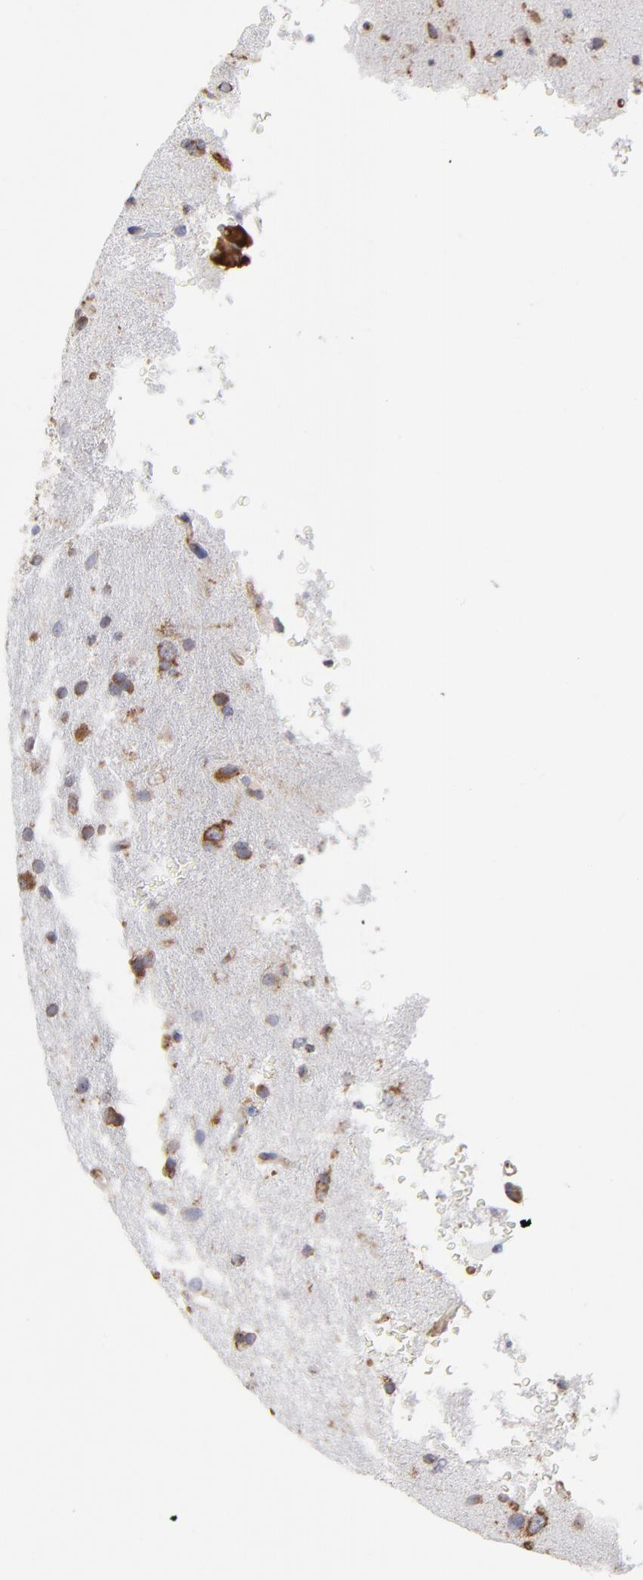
{"staining": {"intensity": "moderate", "quantity": "25%-75%", "location": "cytoplasmic/membranous"}, "tissue": "glioma", "cell_type": "Tumor cells", "image_type": "cancer", "snomed": [{"axis": "morphology", "description": "Glioma, malignant, High grade"}, {"axis": "topography", "description": "Brain"}], "caption": "The image exhibits a brown stain indicating the presence of a protein in the cytoplasmic/membranous of tumor cells in malignant glioma (high-grade).", "gene": "RPL3", "patient": {"sex": "male", "age": 33}}